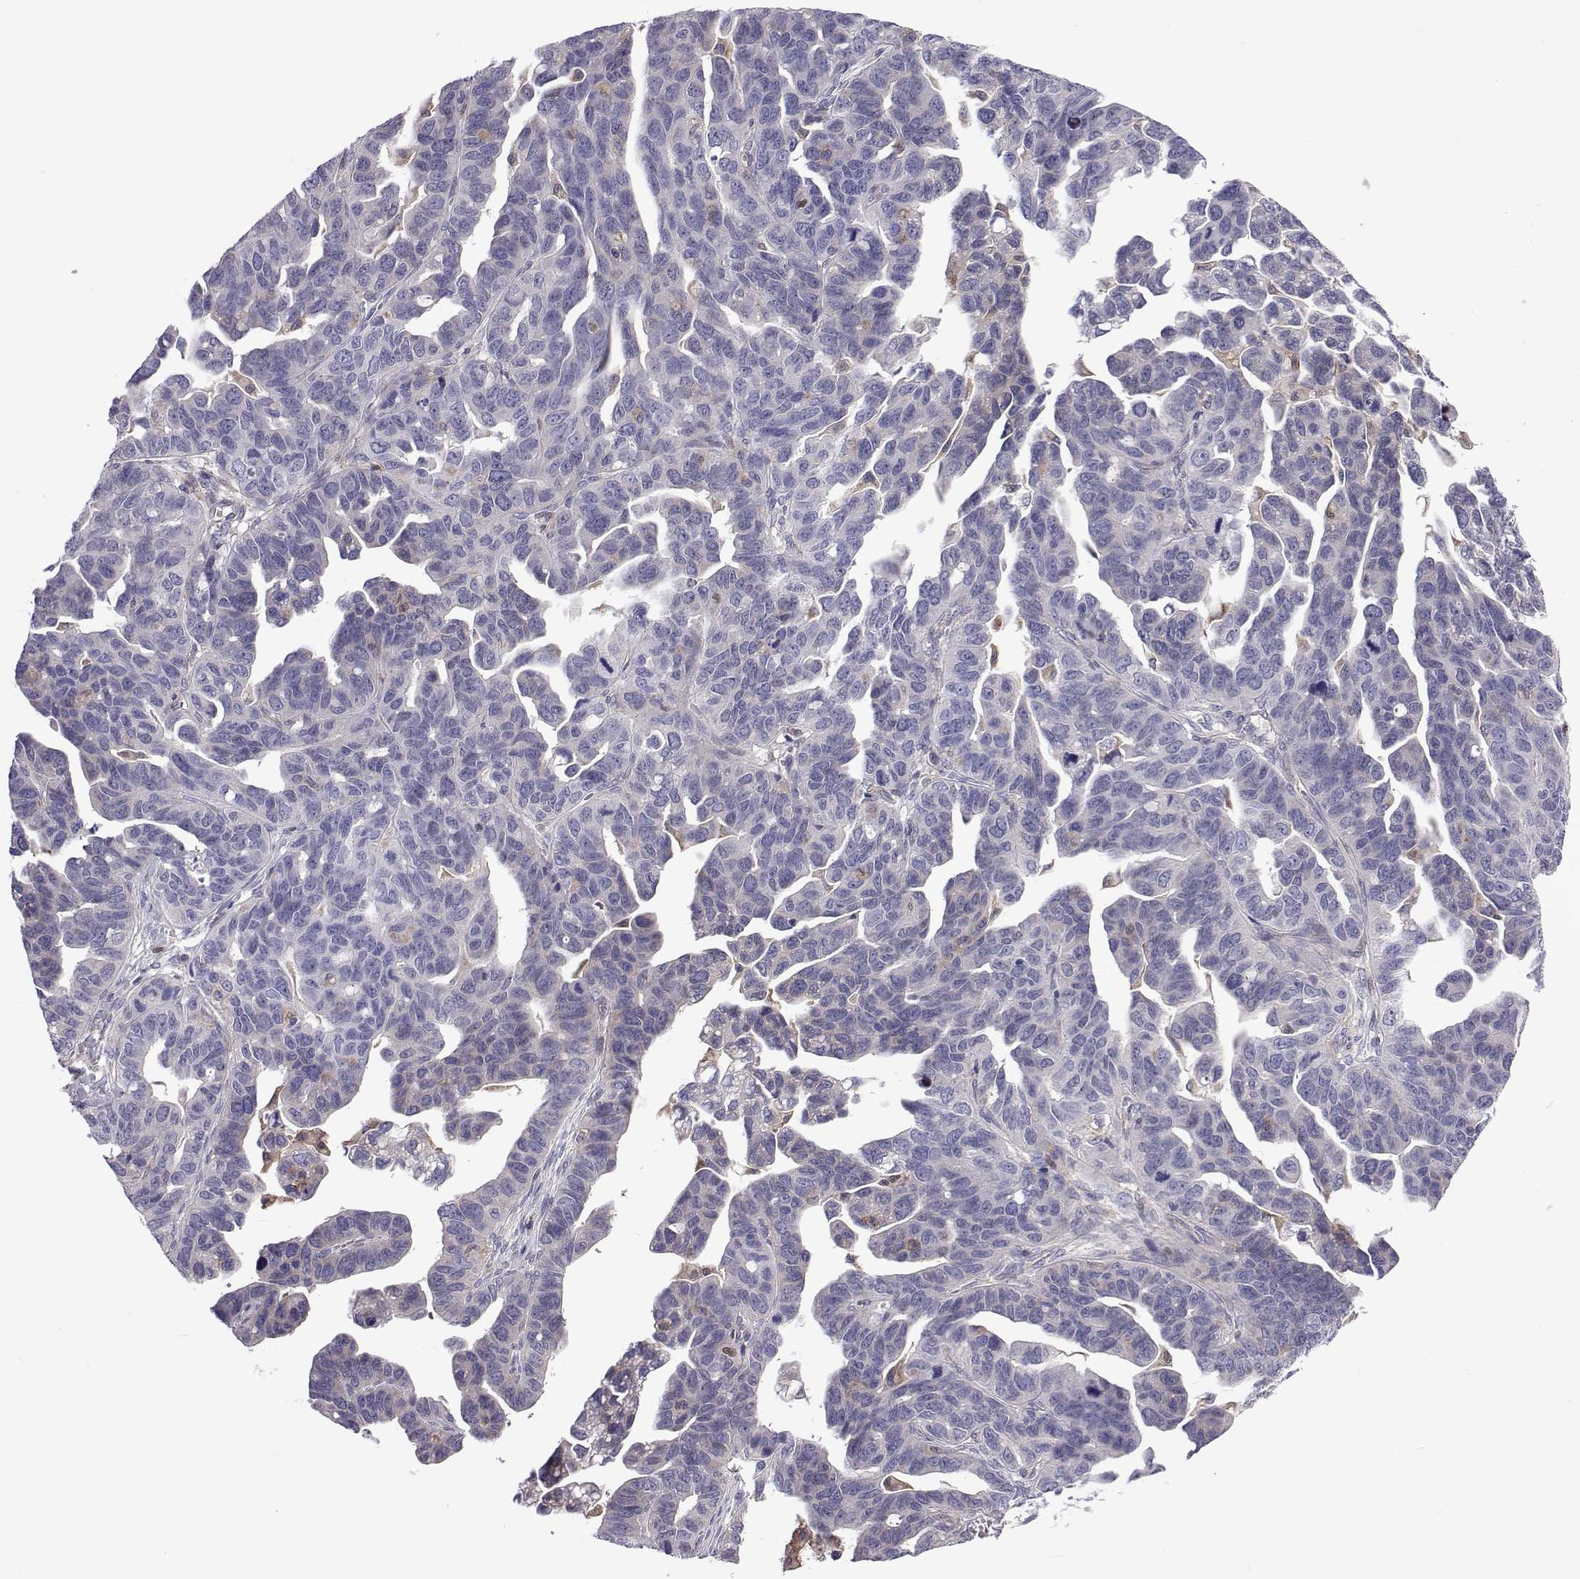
{"staining": {"intensity": "negative", "quantity": "none", "location": "none"}, "tissue": "ovarian cancer", "cell_type": "Tumor cells", "image_type": "cancer", "snomed": [{"axis": "morphology", "description": "Cystadenocarcinoma, serous, NOS"}, {"axis": "topography", "description": "Ovary"}], "caption": "Immunohistochemistry histopathology image of neoplastic tissue: human ovarian cancer stained with DAB demonstrates no significant protein expression in tumor cells.", "gene": "TCF15", "patient": {"sex": "female", "age": 69}}